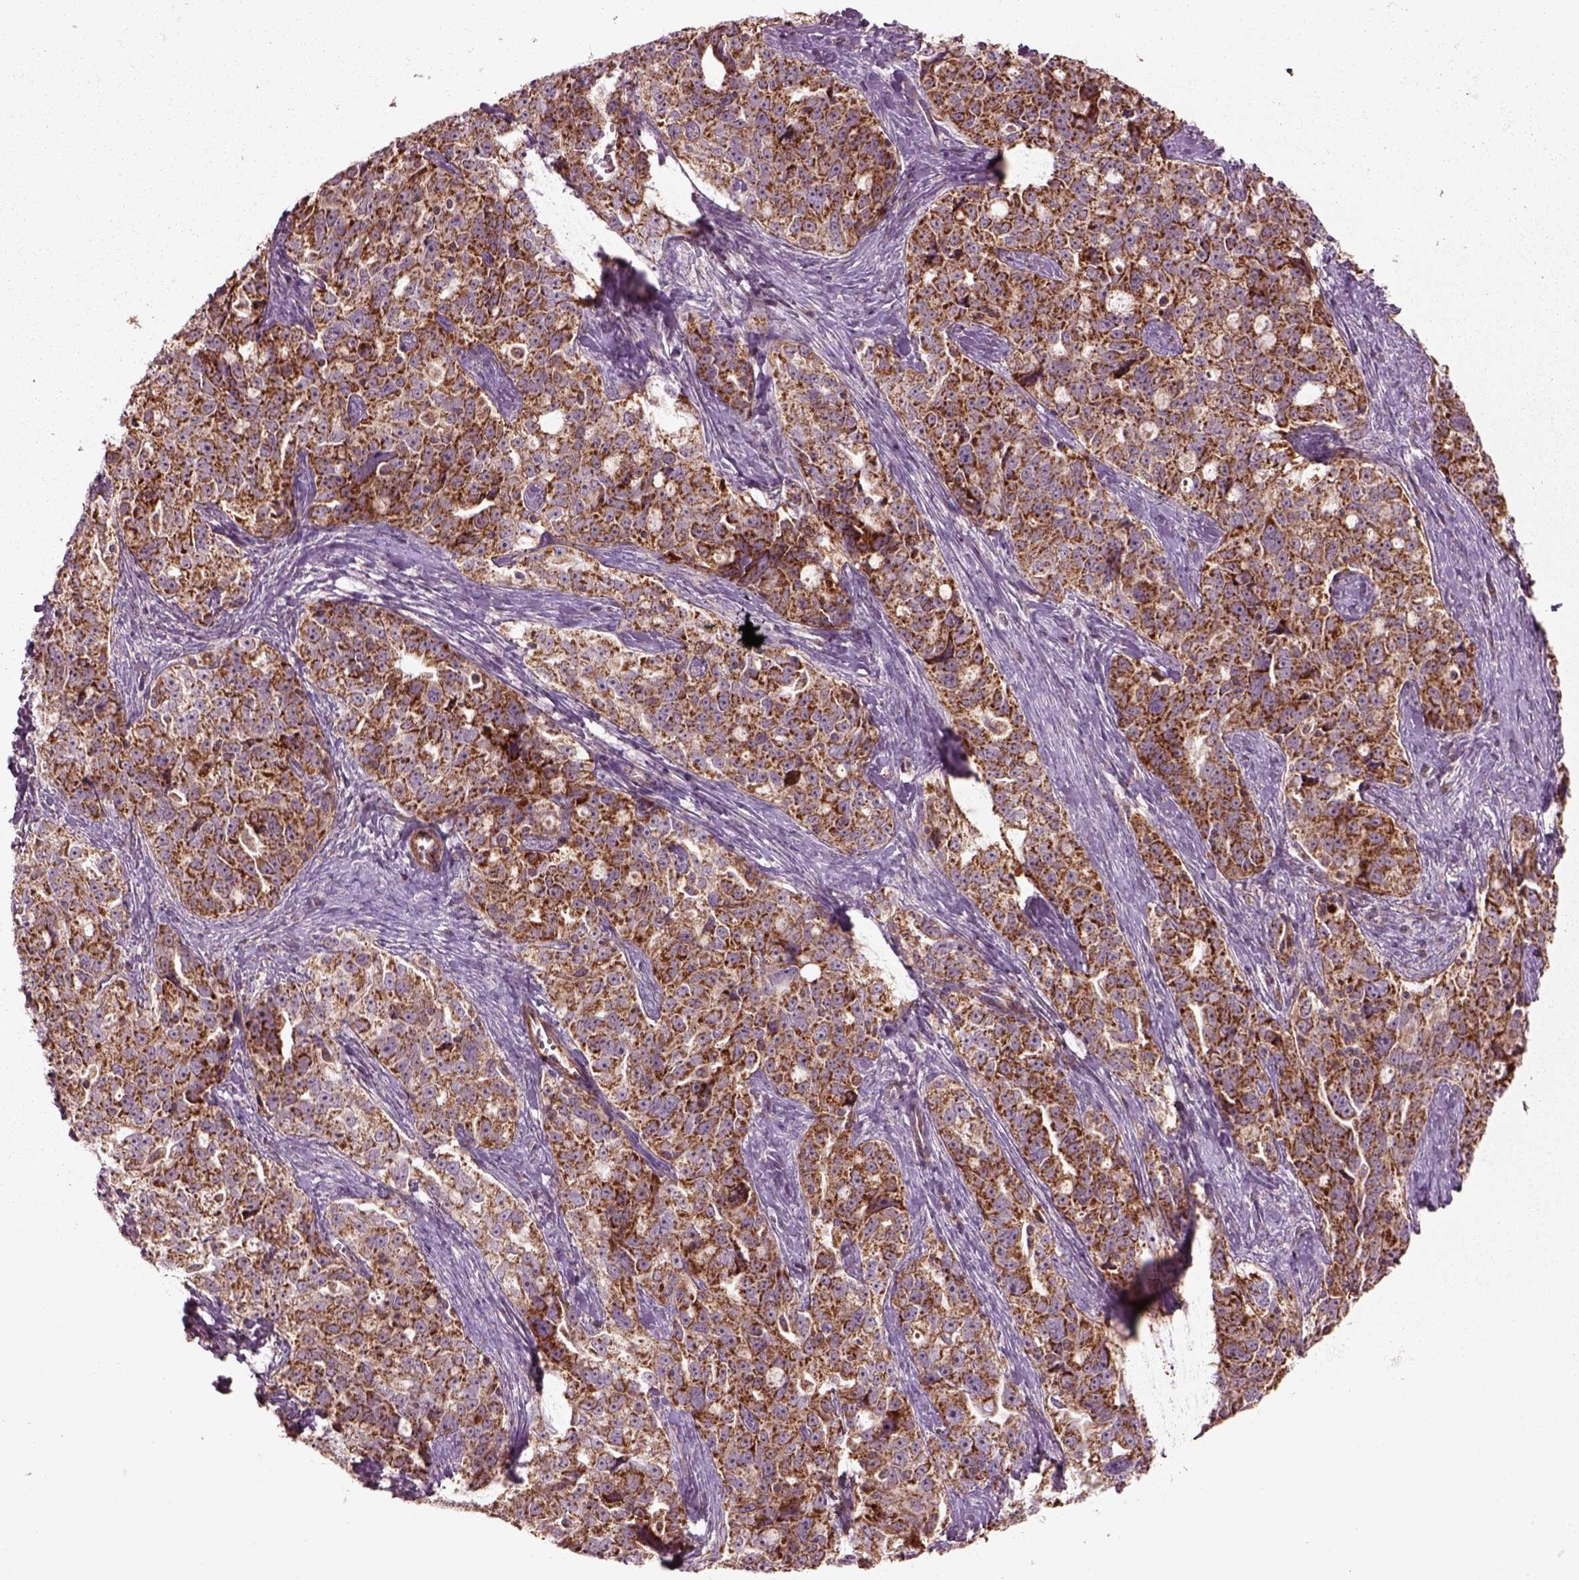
{"staining": {"intensity": "moderate", "quantity": ">75%", "location": "cytoplasmic/membranous"}, "tissue": "ovarian cancer", "cell_type": "Tumor cells", "image_type": "cancer", "snomed": [{"axis": "morphology", "description": "Cystadenocarcinoma, serous, NOS"}, {"axis": "topography", "description": "Ovary"}], "caption": "Immunohistochemistry (IHC) staining of ovarian cancer, which displays medium levels of moderate cytoplasmic/membranous staining in about >75% of tumor cells indicating moderate cytoplasmic/membranous protein staining. The staining was performed using DAB (3,3'-diaminobenzidine) (brown) for protein detection and nuclei were counterstained in hematoxylin (blue).", "gene": "SLC25A5", "patient": {"sex": "female", "age": 51}}